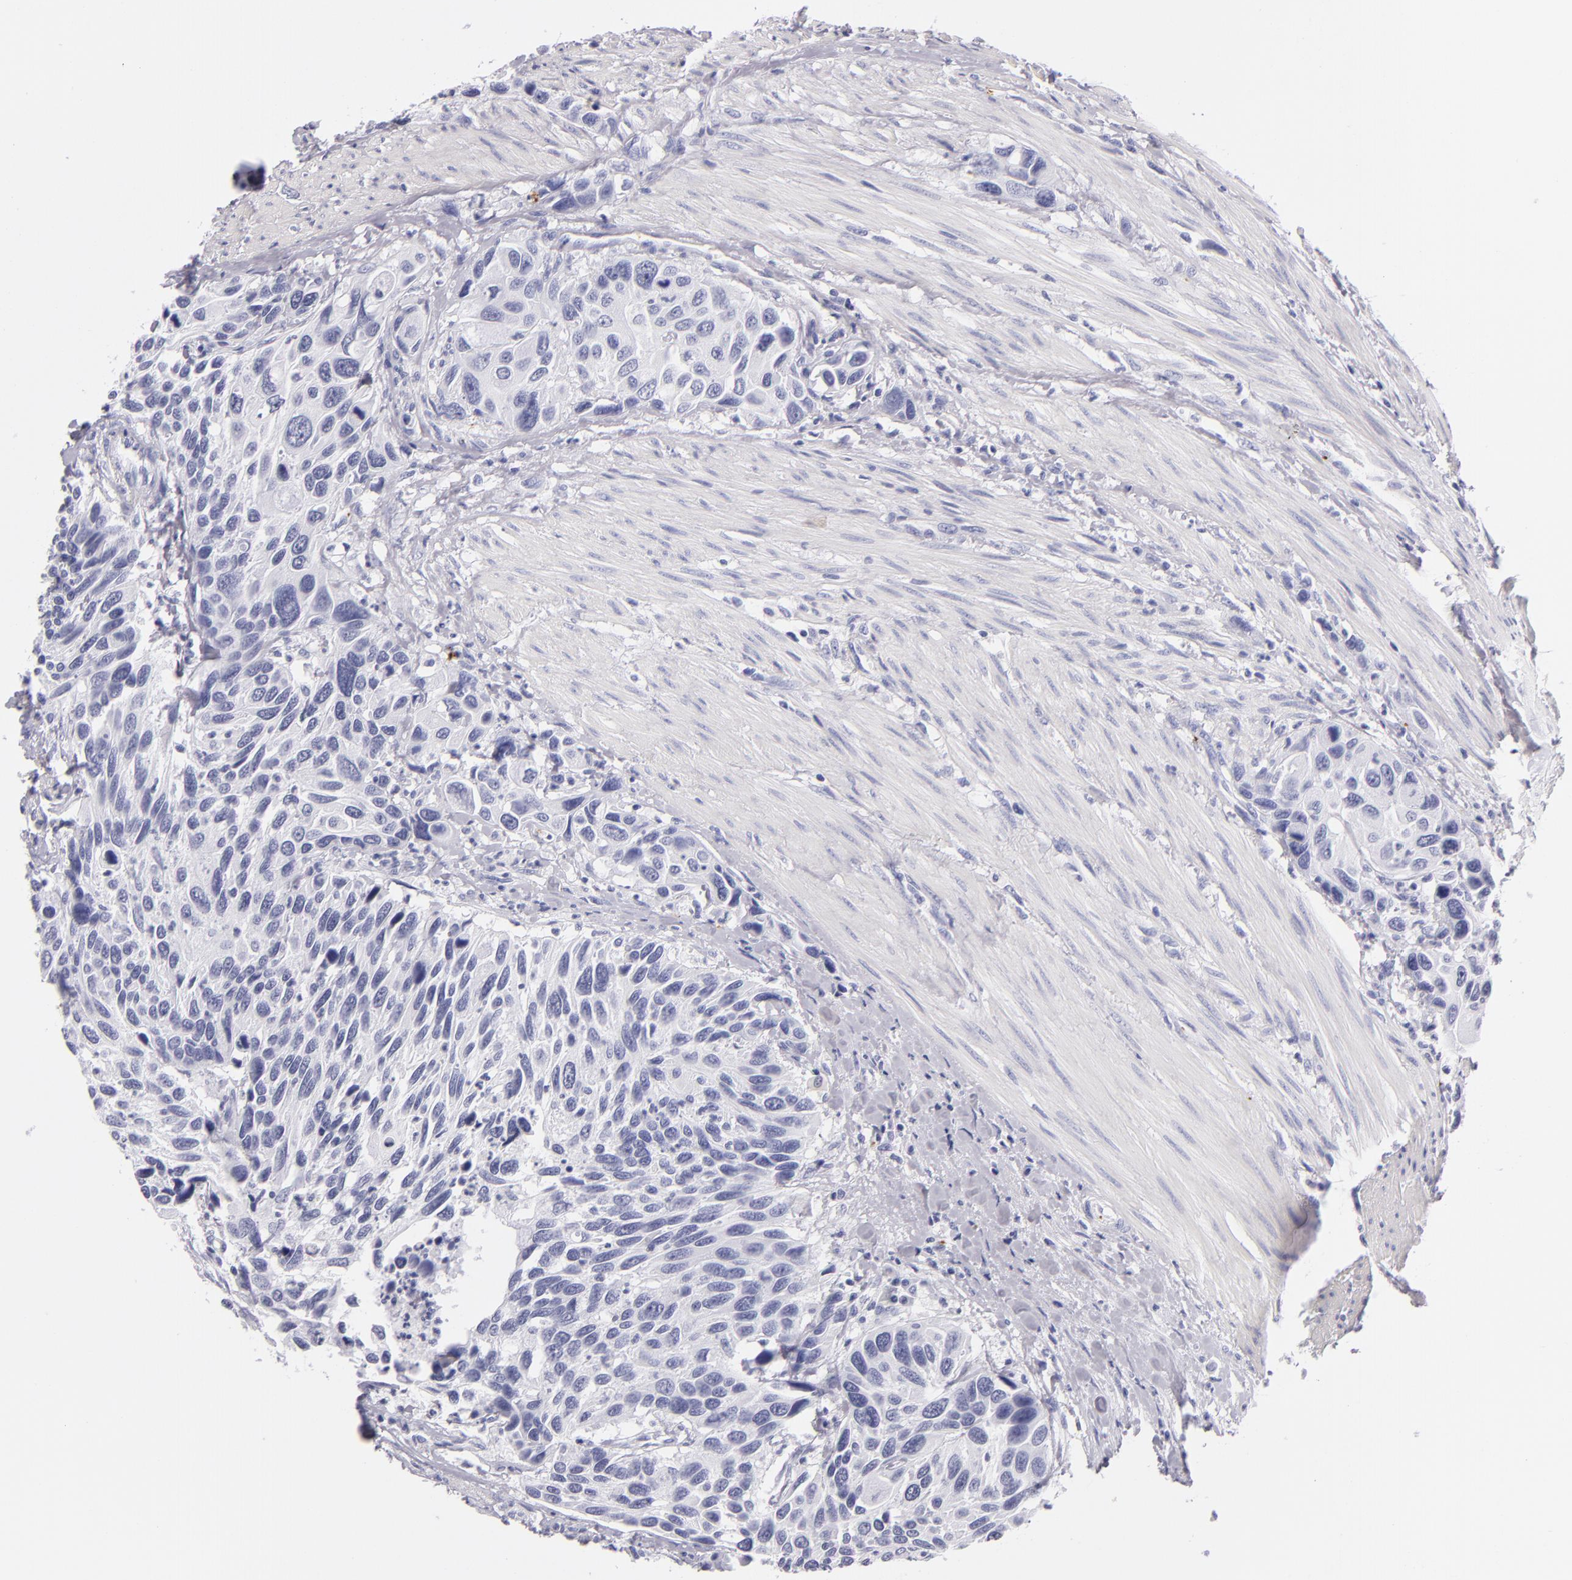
{"staining": {"intensity": "negative", "quantity": "none", "location": "none"}, "tissue": "urothelial cancer", "cell_type": "Tumor cells", "image_type": "cancer", "snomed": [{"axis": "morphology", "description": "Urothelial carcinoma, High grade"}, {"axis": "topography", "description": "Urinary bladder"}], "caption": "There is no significant expression in tumor cells of urothelial carcinoma (high-grade).", "gene": "GP1BA", "patient": {"sex": "male", "age": 66}}